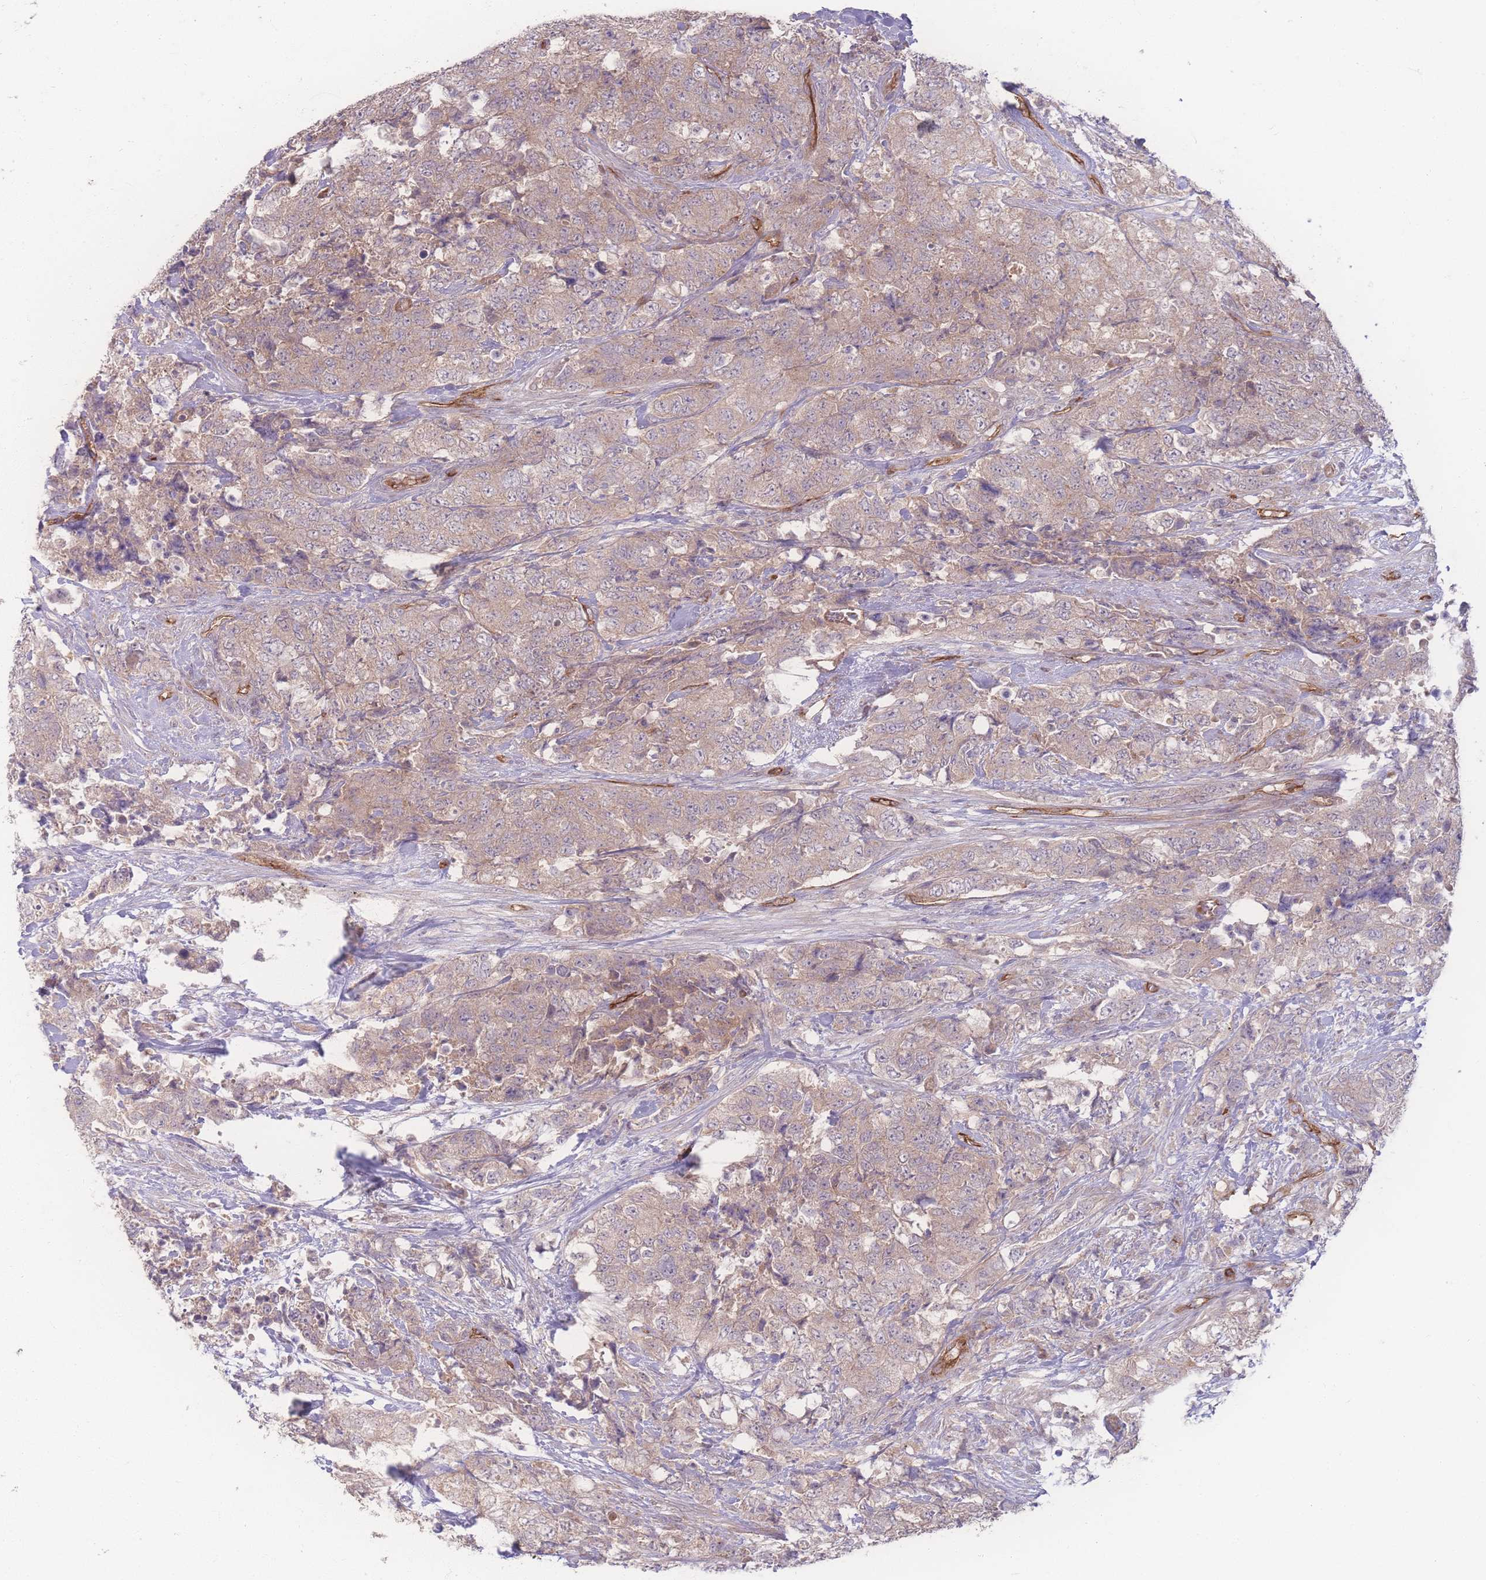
{"staining": {"intensity": "weak", "quantity": ">75%", "location": "cytoplasmic/membranous"}, "tissue": "urothelial cancer", "cell_type": "Tumor cells", "image_type": "cancer", "snomed": [{"axis": "morphology", "description": "Urothelial carcinoma, High grade"}, {"axis": "topography", "description": "Urinary bladder"}], "caption": "Immunohistochemical staining of human urothelial cancer shows low levels of weak cytoplasmic/membranous protein positivity in approximately >75% of tumor cells.", "gene": "INSR", "patient": {"sex": "female", "age": 78}}